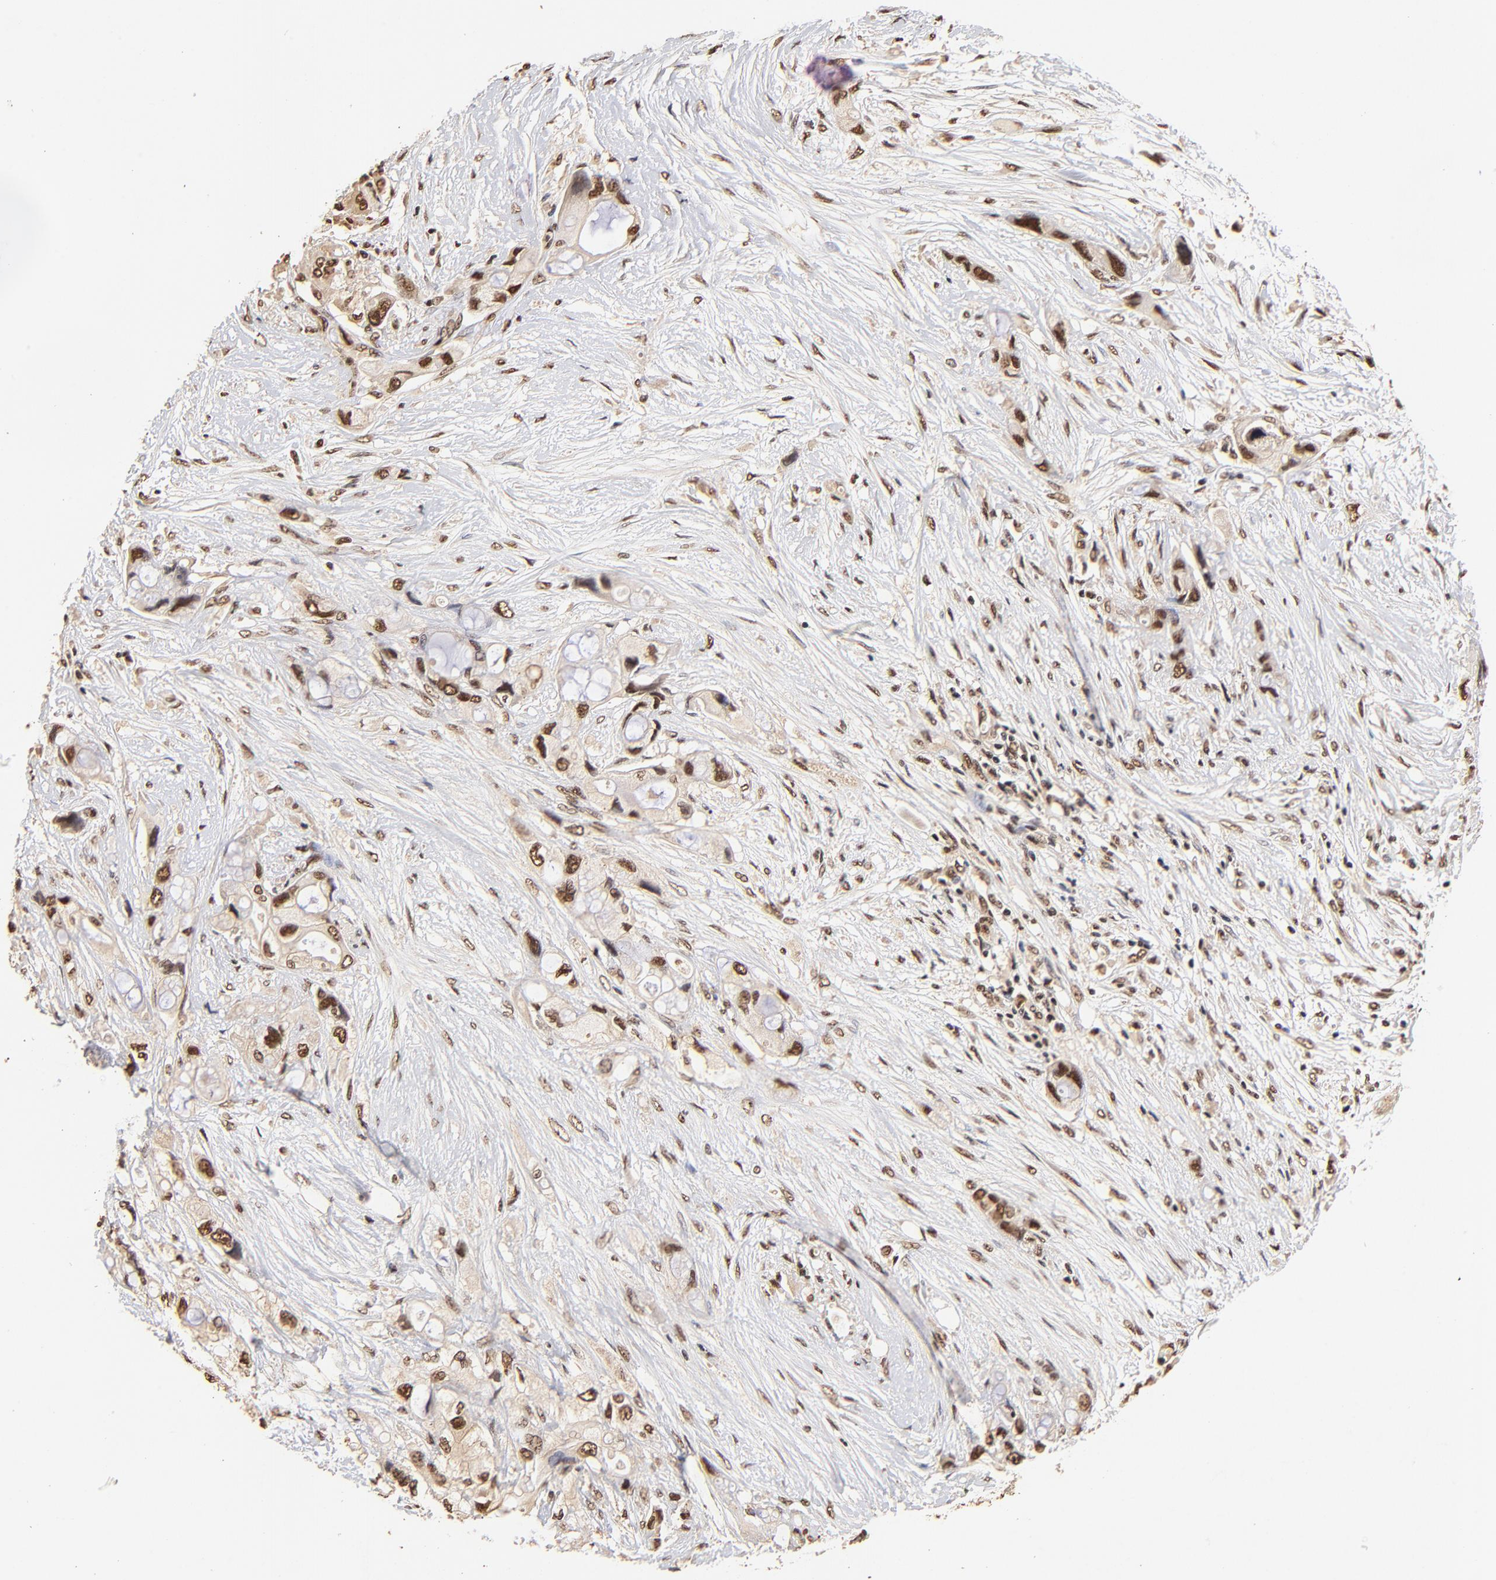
{"staining": {"intensity": "strong", "quantity": ">75%", "location": "cytoplasmic/membranous,nuclear"}, "tissue": "pancreatic cancer", "cell_type": "Tumor cells", "image_type": "cancer", "snomed": [{"axis": "morphology", "description": "Adenocarcinoma, NOS"}, {"axis": "topography", "description": "Pancreas"}], "caption": "A high amount of strong cytoplasmic/membranous and nuclear expression is appreciated in approximately >75% of tumor cells in adenocarcinoma (pancreatic) tissue. (Brightfield microscopy of DAB IHC at high magnification).", "gene": "MED12", "patient": {"sex": "female", "age": 59}}